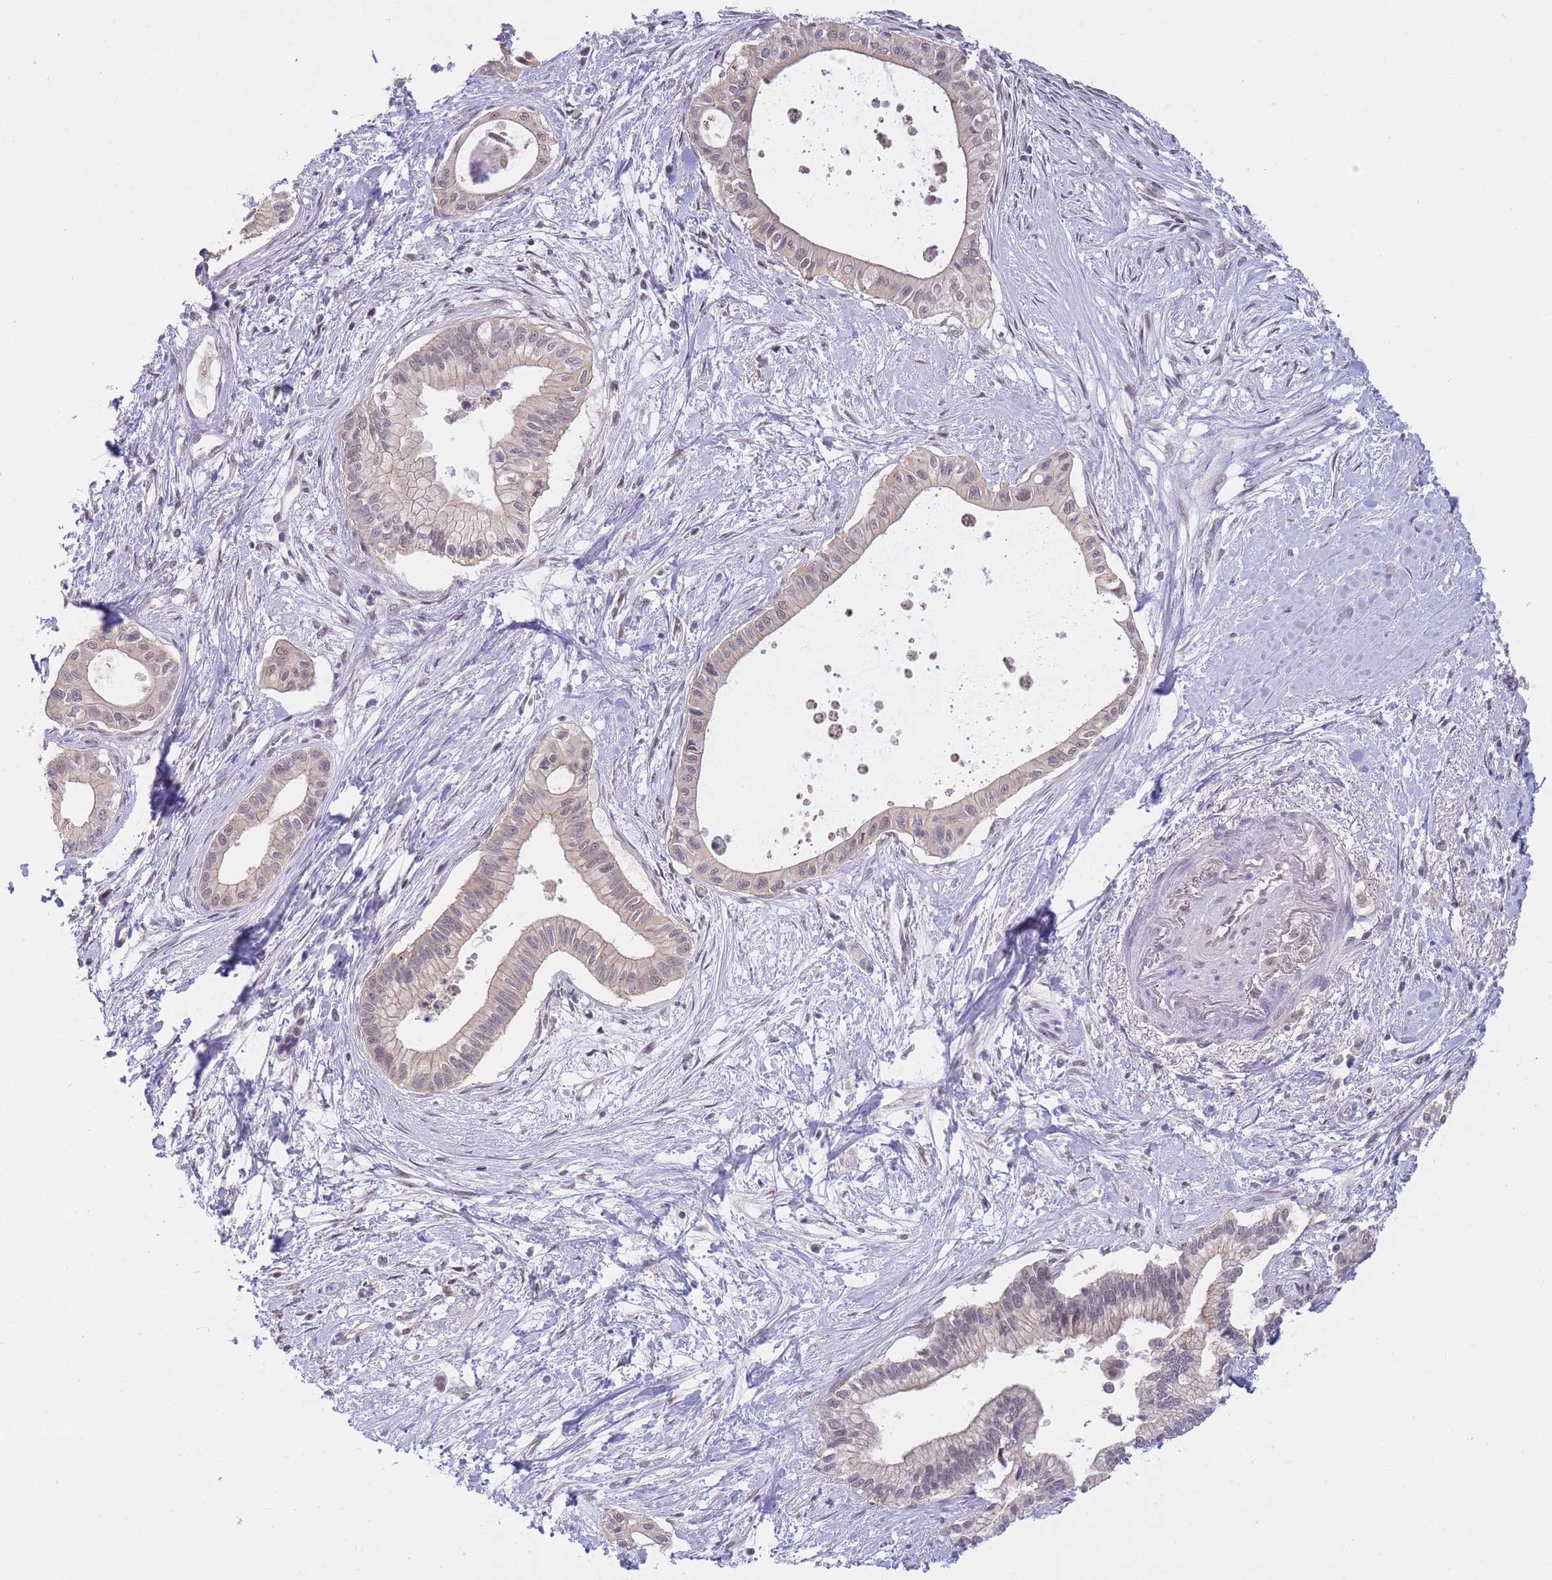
{"staining": {"intensity": "weak", "quantity": ">75%", "location": "cytoplasmic/membranous,nuclear"}, "tissue": "pancreatic cancer", "cell_type": "Tumor cells", "image_type": "cancer", "snomed": [{"axis": "morphology", "description": "Adenocarcinoma, NOS"}, {"axis": "topography", "description": "Pancreas"}], "caption": "This is an image of immunohistochemistry (IHC) staining of adenocarcinoma (pancreatic), which shows weak positivity in the cytoplasmic/membranous and nuclear of tumor cells.", "gene": "GOLGA6L25", "patient": {"sex": "male", "age": 78}}